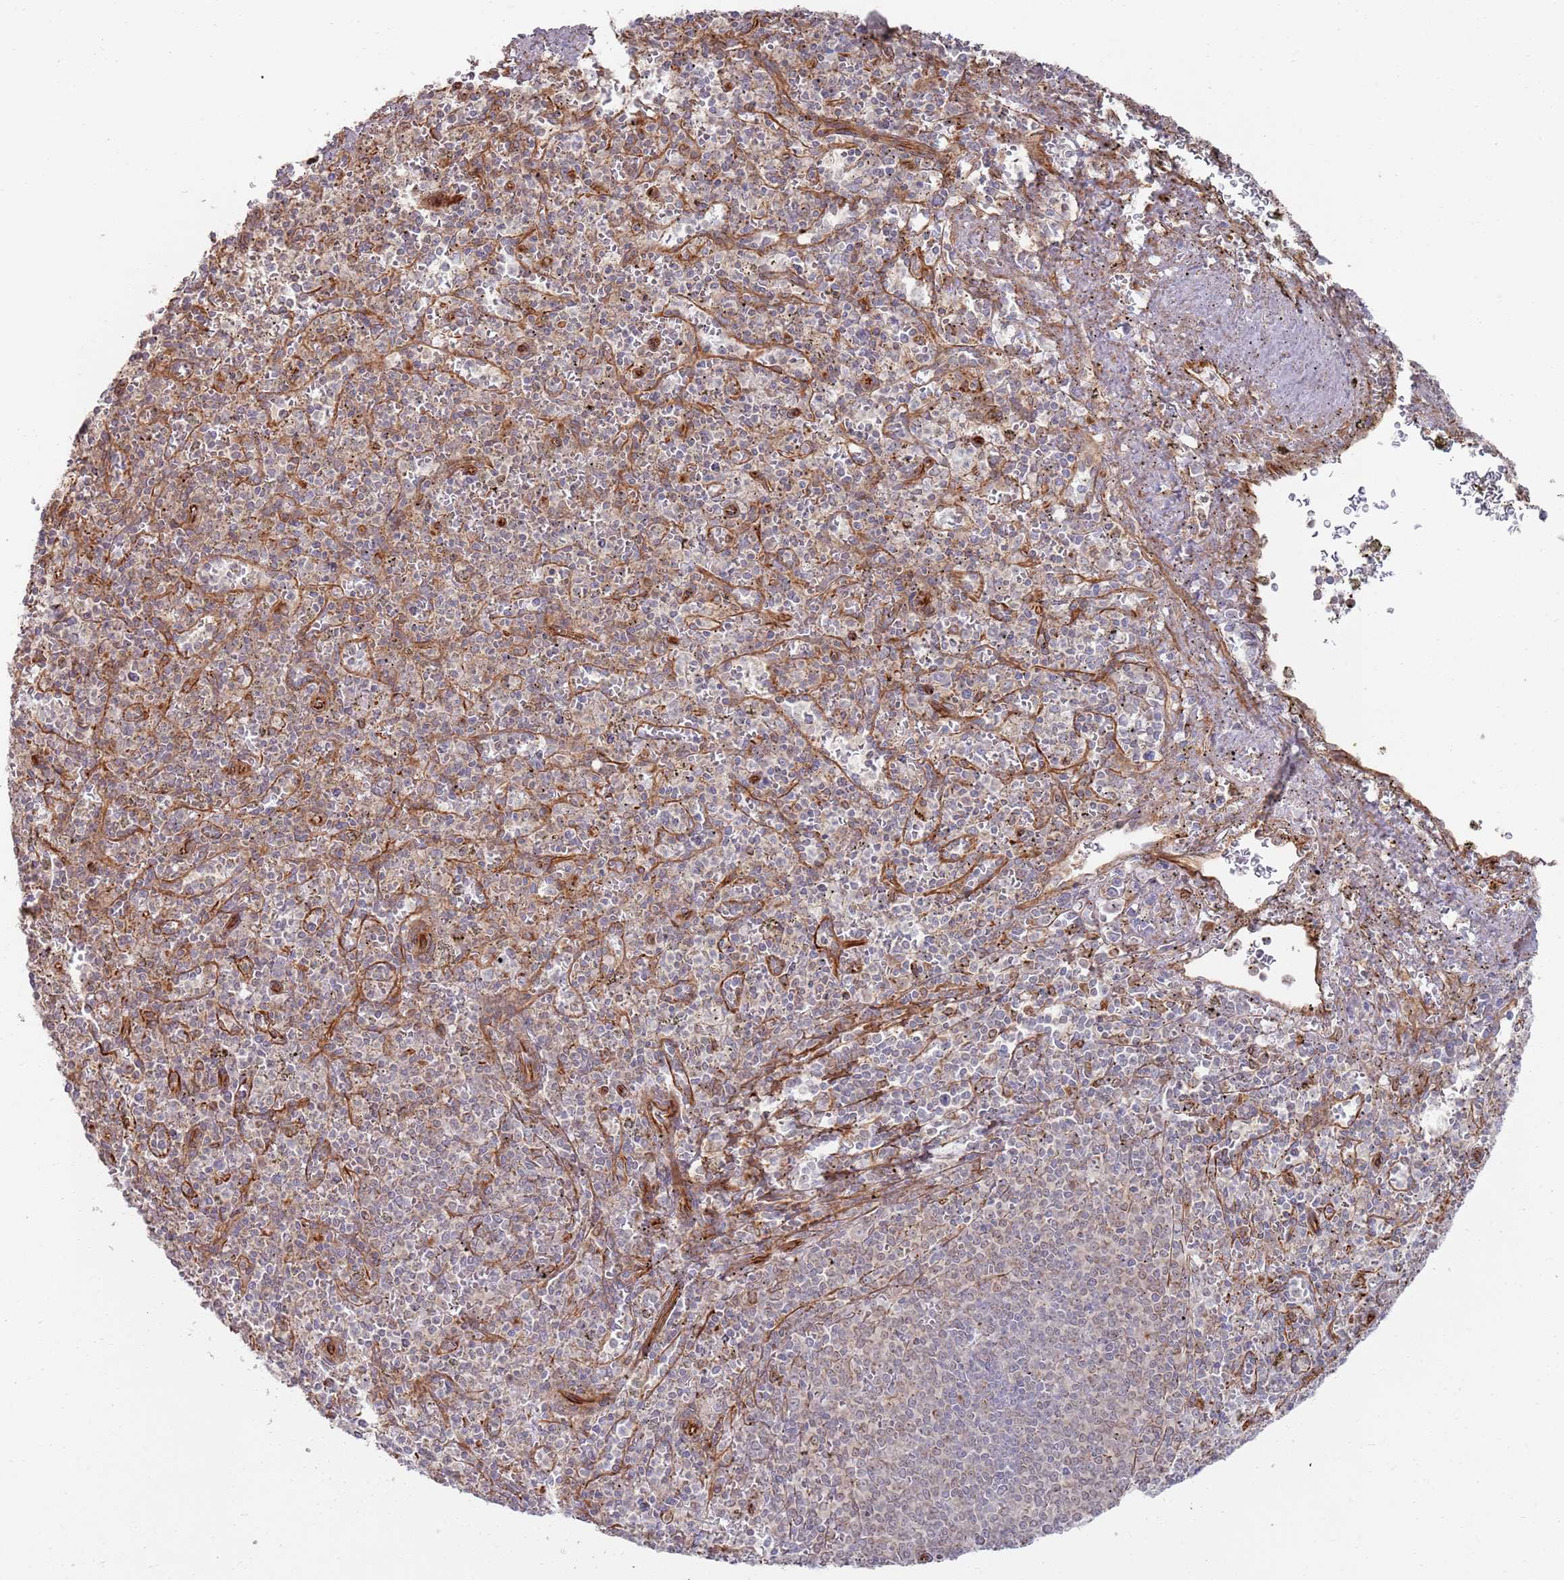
{"staining": {"intensity": "negative", "quantity": "none", "location": "none"}, "tissue": "spleen", "cell_type": "Cells in red pulp", "image_type": "normal", "snomed": [{"axis": "morphology", "description": "Normal tissue, NOS"}, {"axis": "topography", "description": "Spleen"}], "caption": "Immunohistochemistry of unremarkable human spleen reveals no positivity in cells in red pulp.", "gene": "PHF21A", "patient": {"sex": "male", "age": 72}}